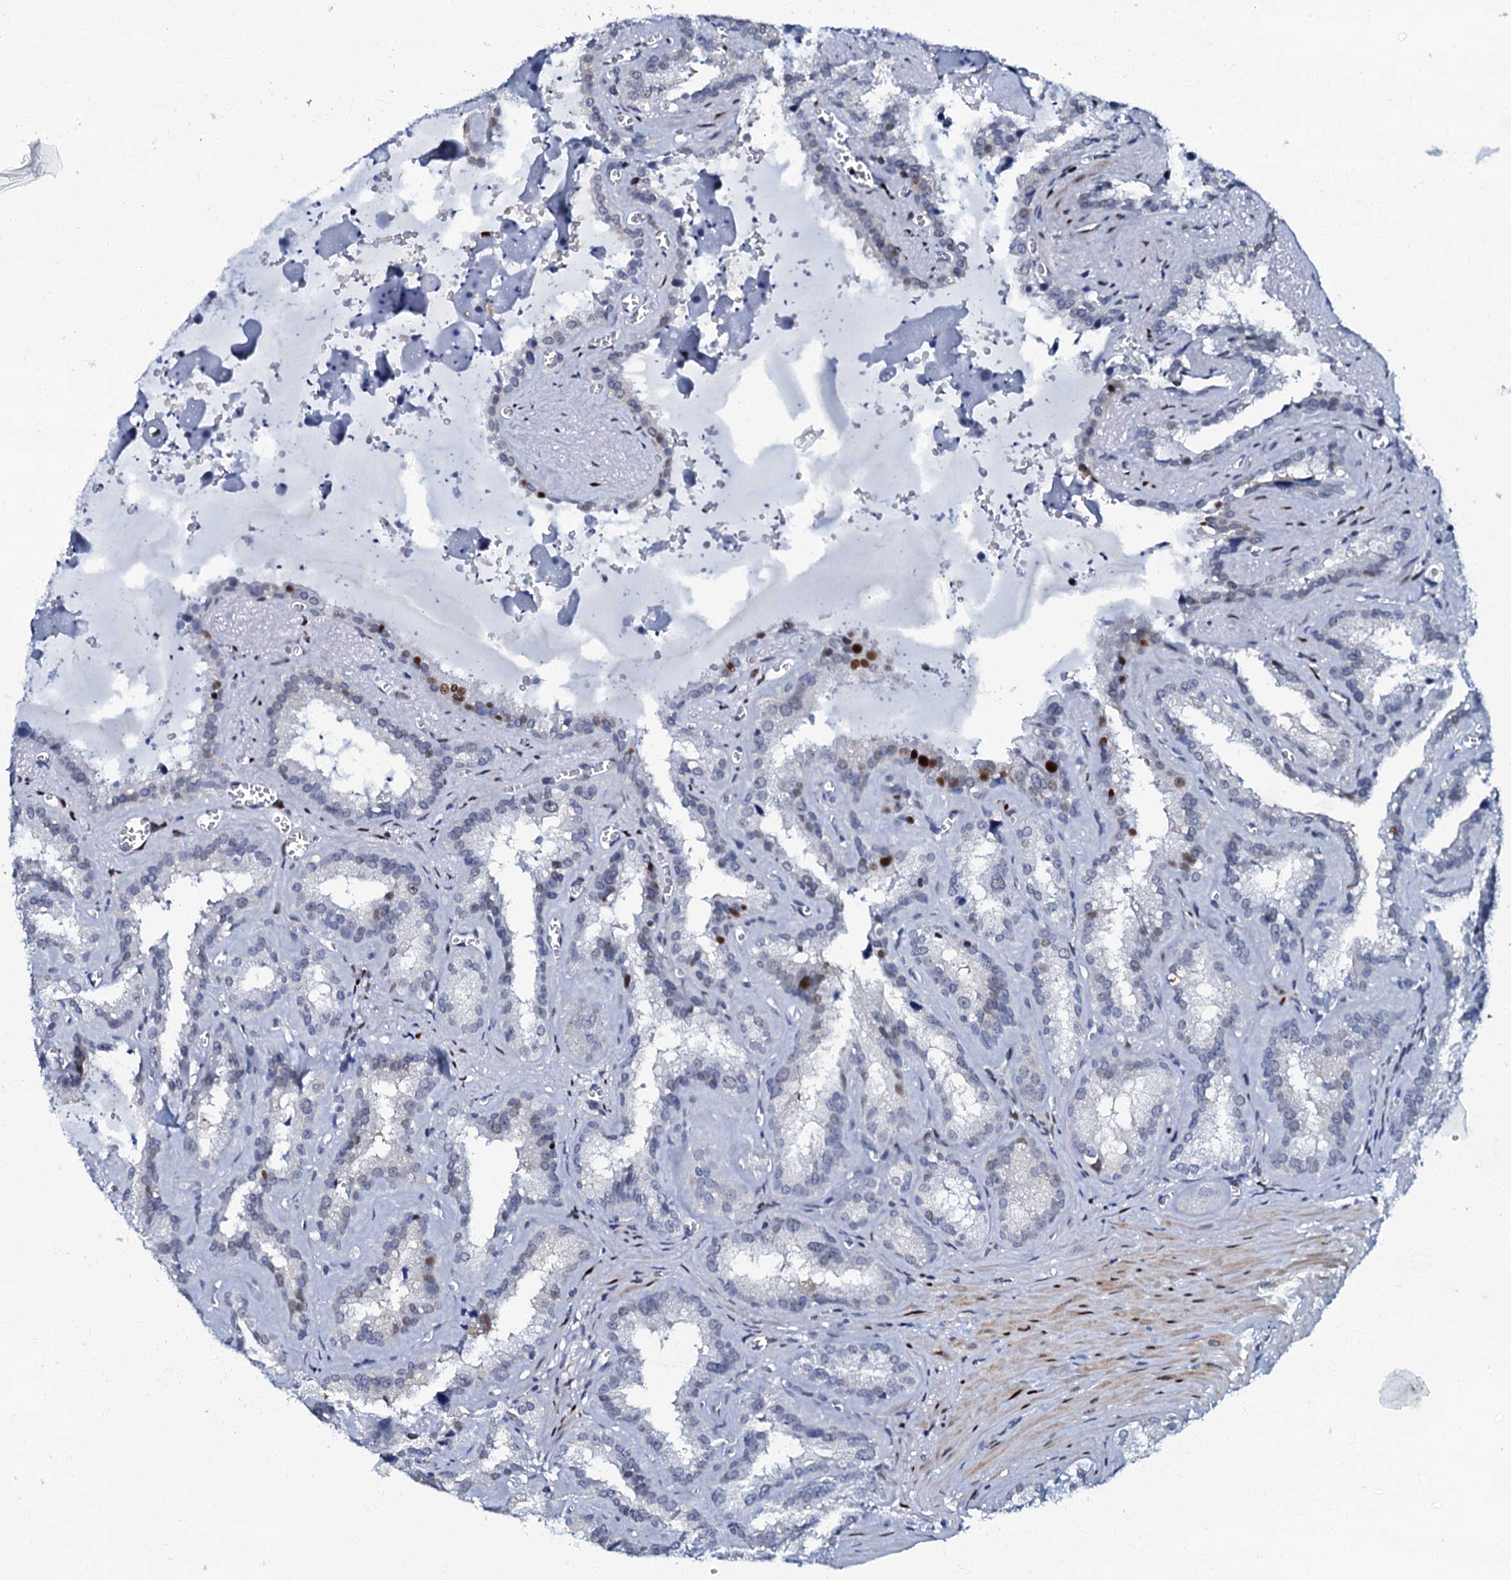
{"staining": {"intensity": "strong", "quantity": "<25%", "location": "nuclear"}, "tissue": "seminal vesicle", "cell_type": "Glandular cells", "image_type": "normal", "snomed": [{"axis": "morphology", "description": "Normal tissue, NOS"}, {"axis": "topography", "description": "Prostate"}, {"axis": "topography", "description": "Seminal veicle"}], "caption": "Immunohistochemical staining of benign seminal vesicle reveals medium levels of strong nuclear positivity in about <25% of glandular cells. (Stains: DAB (3,3'-diaminobenzidine) in brown, nuclei in blue, Microscopy: brightfield microscopy at high magnification).", "gene": "MFSD5", "patient": {"sex": "male", "age": 59}}